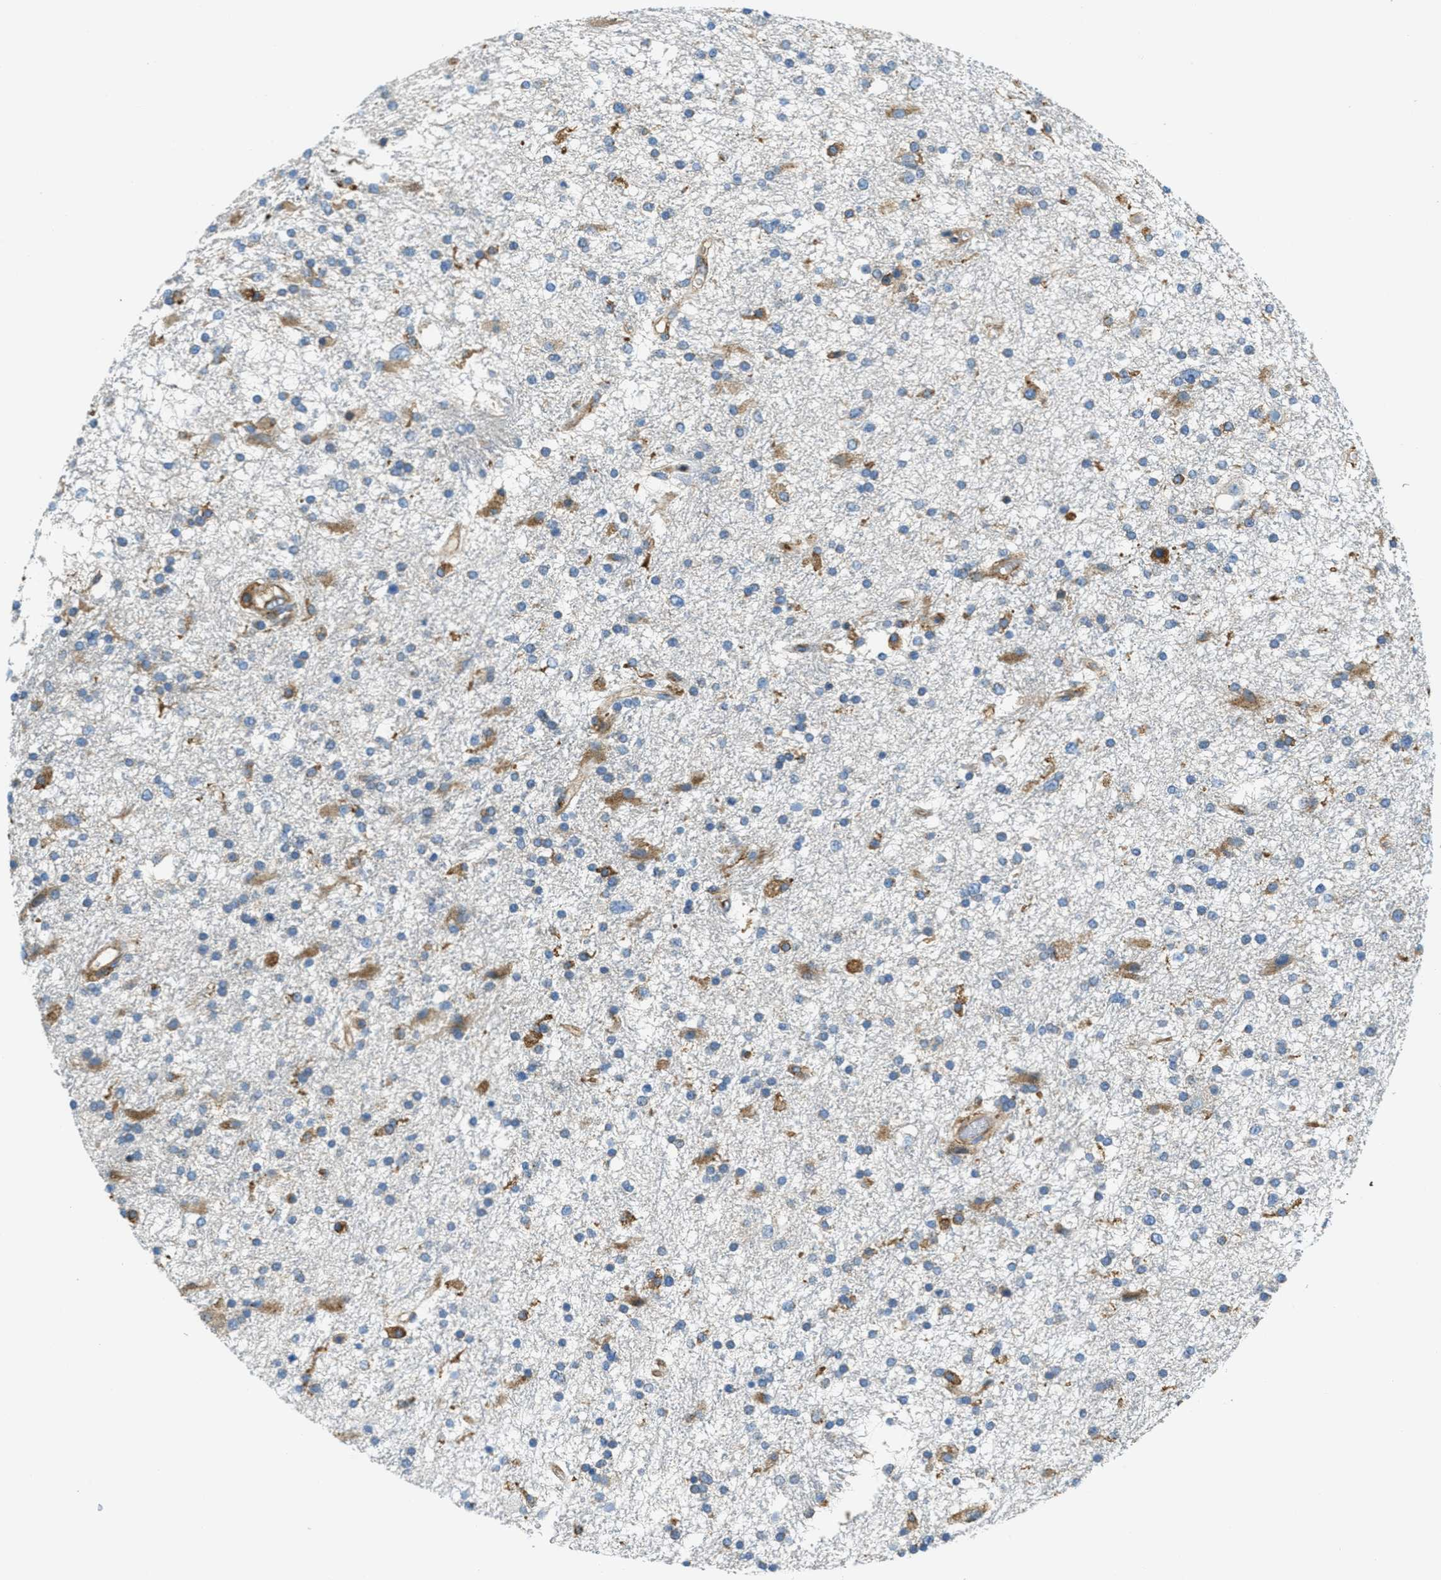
{"staining": {"intensity": "moderate", "quantity": "<25%", "location": "cytoplasmic/membranous"}, "tissue": "glioma", "cell_type": "Tumor cells", "image_type": "cancer", "snomed": [{"axis": "morphology", "description": "Glioma, malignant, High grade"}, {"axis": "topography", "description": "Brain"}], "caption": "Moderate cytoplasmic/membranous staining for a protein is identified in approximately <25% of tumor cells of high-grade glioma (malignant) using IHC.", "gene": "AP2B1", "patient": {"sex": "male", "age": 33}}